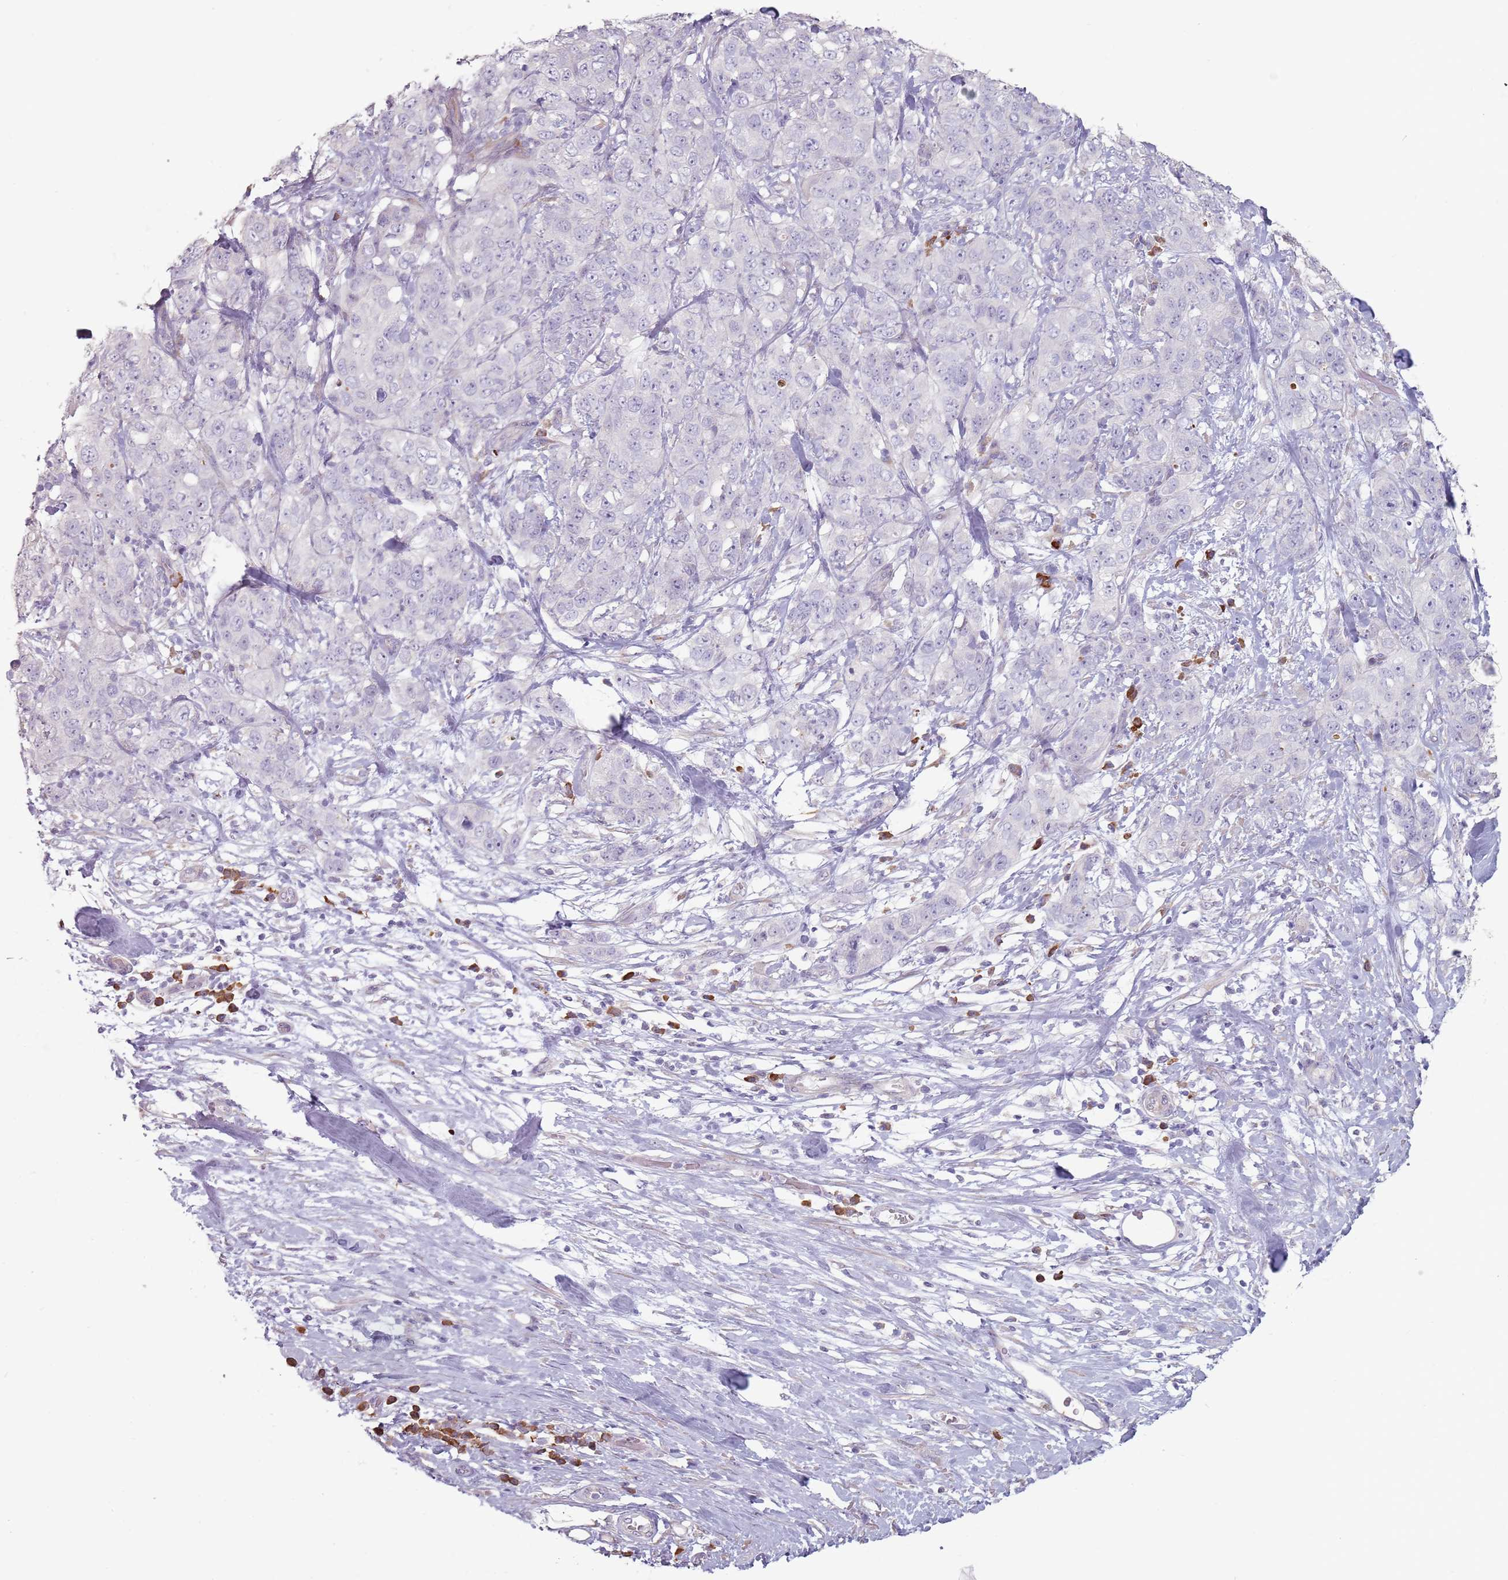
{"staining": {"intensity": "negative", "quantity": "none", "location": "none"}, "tissue": "stomach cancer", "cell_type": "Tumor cells", "image_type": "cancer", "snomed": [{"axis": "morphology", "description": "Adenocarcinoma, NOS"}, {"axis": "topography", "description": "Stomach"}], "caption": "A high-resolution photomicrograph shows immunohistochemistry staining of stomach cancer (adenocarcinoma), which displays no significant expression in tumor cells.", "gene": "DXO", "patient": {"sex": "male", "age": 48}}